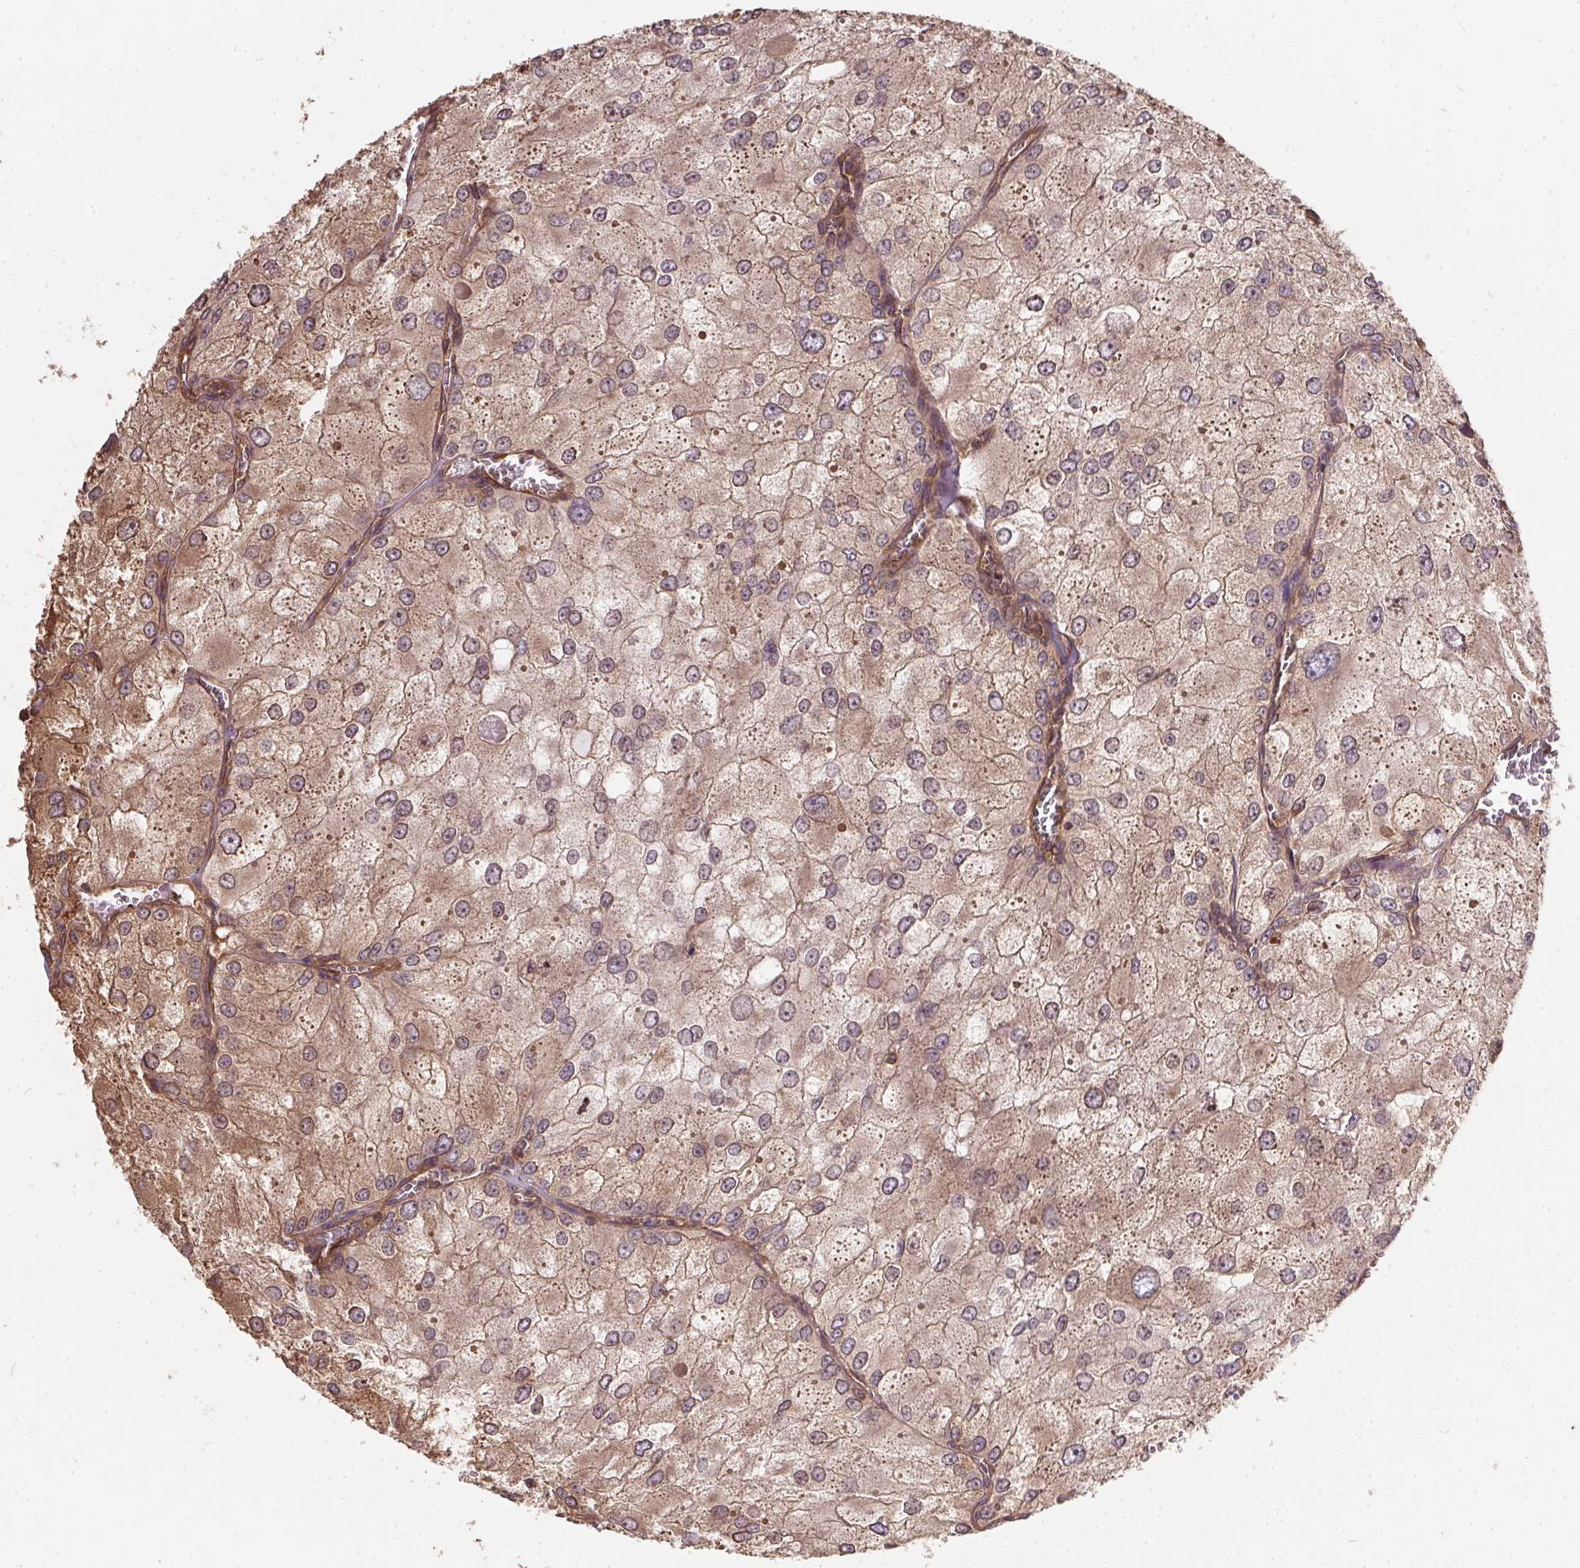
{"staining": {"intensity": "weak", "quantity": ">75%", "location": "cytoplasmic/membranous"}, "tissue": "renal cancer", "cell_type": "Tumor cells", "image_type": "cancer", "snomed": [{"axis": "morphology", "description": "Adenocarcinoma, NOS"}, {"axis": "topography", "description": "Kidney"}], "caption": "Protein analysis of renal adenocarcinoma tissue shows weak cytoplasmic/membranous expression in approximately >75% of tumor cells.", "gene": "EIF2S1", "patient": {"sex": "female", "age": 70}}